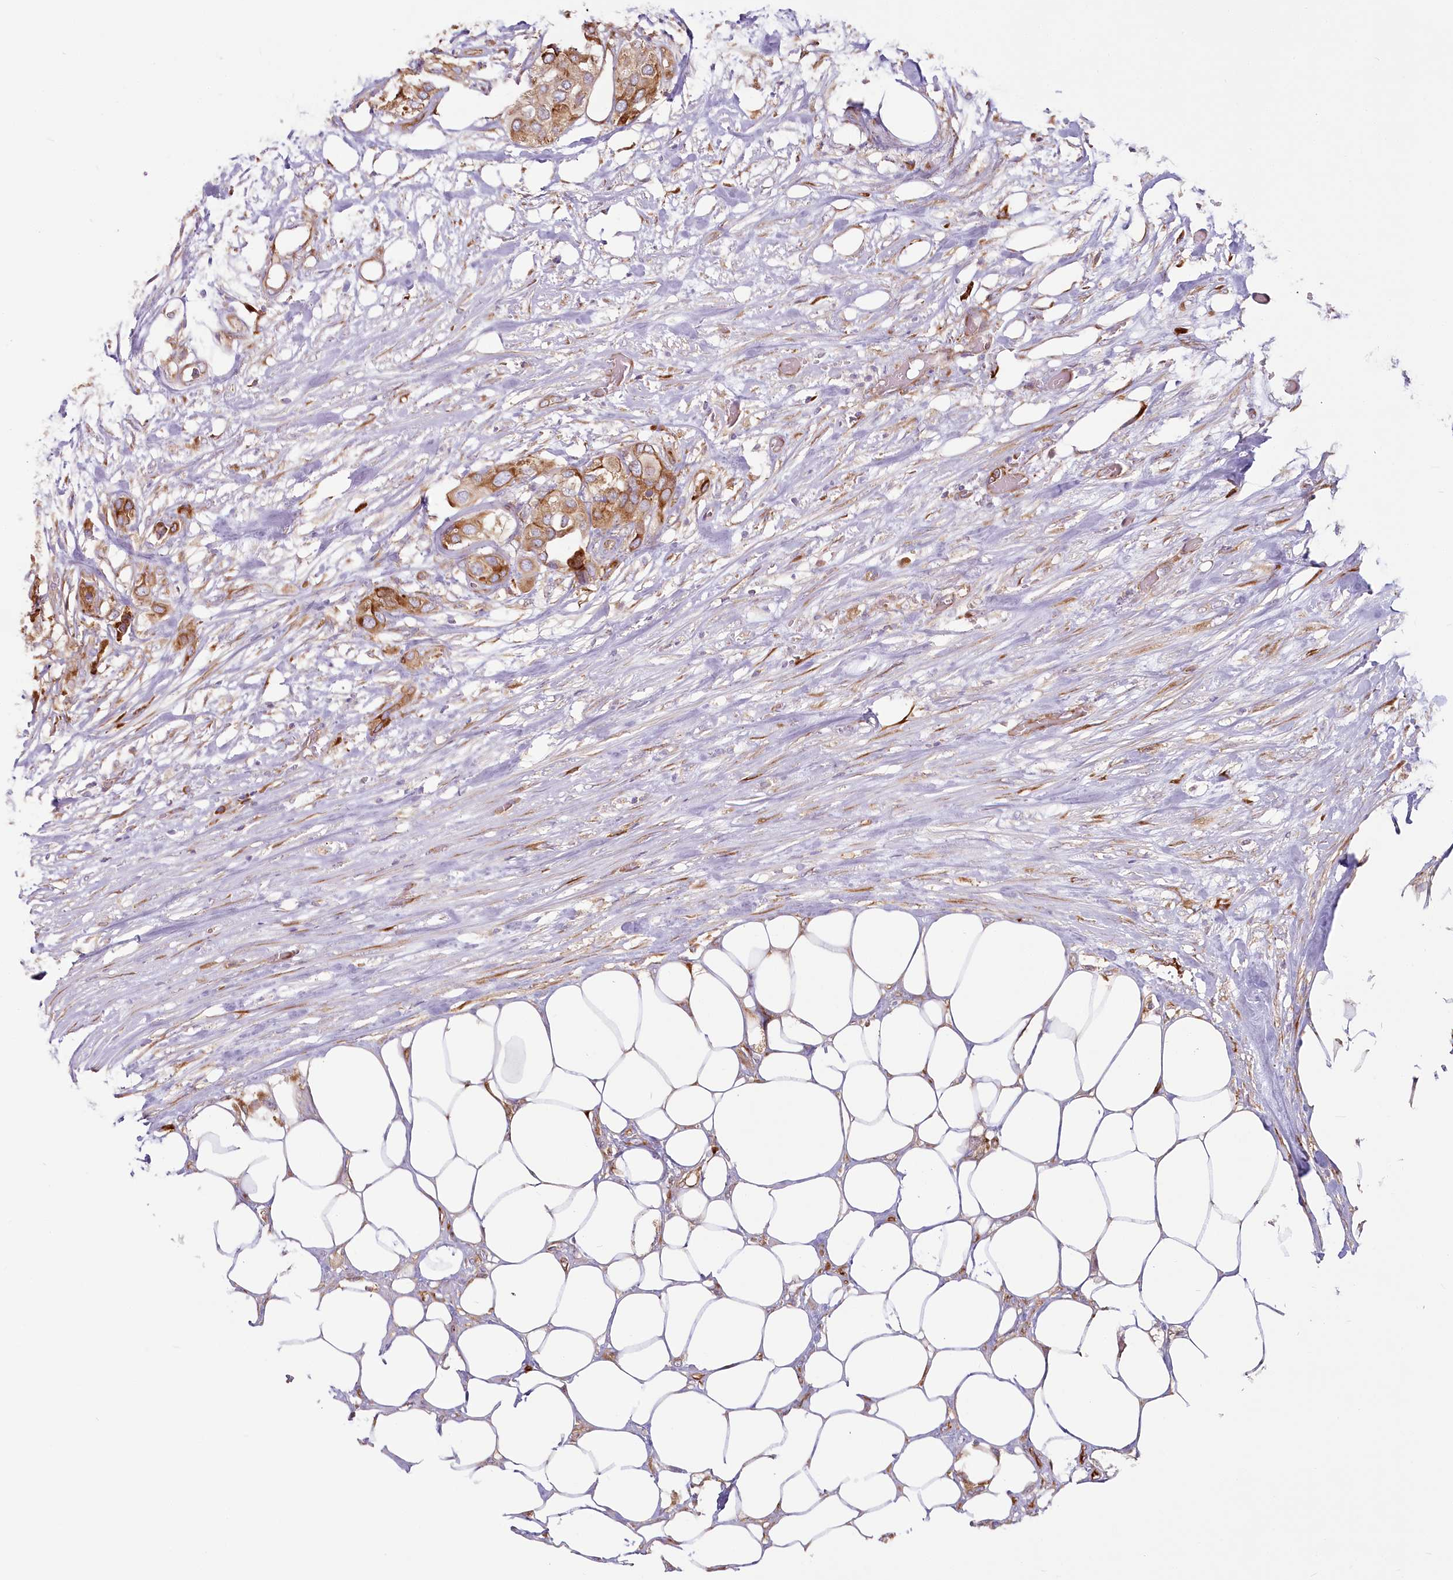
{"staining": {"intensity": "strong", "quantity": ">75%", "location": "cytoplasmic/membranous"}, "tissue": "urothelial cancer", "cell_type": "Tumor cells", "image_type": "cancer", "snomed": [{"axis": "morphology", "description": "Urothelial carcinoma, High grade"}, {"axis": "topography", "description": "Urinary bladder"}], "caption": "There is high levels of strong cytoplasmic/membranous positivity in tumor cells of urothelial cancer, as demonstrated by immunohistochemical staining (brown color).", "gene": "HARS2", "patient": {"sex": "male", "age": 64}}